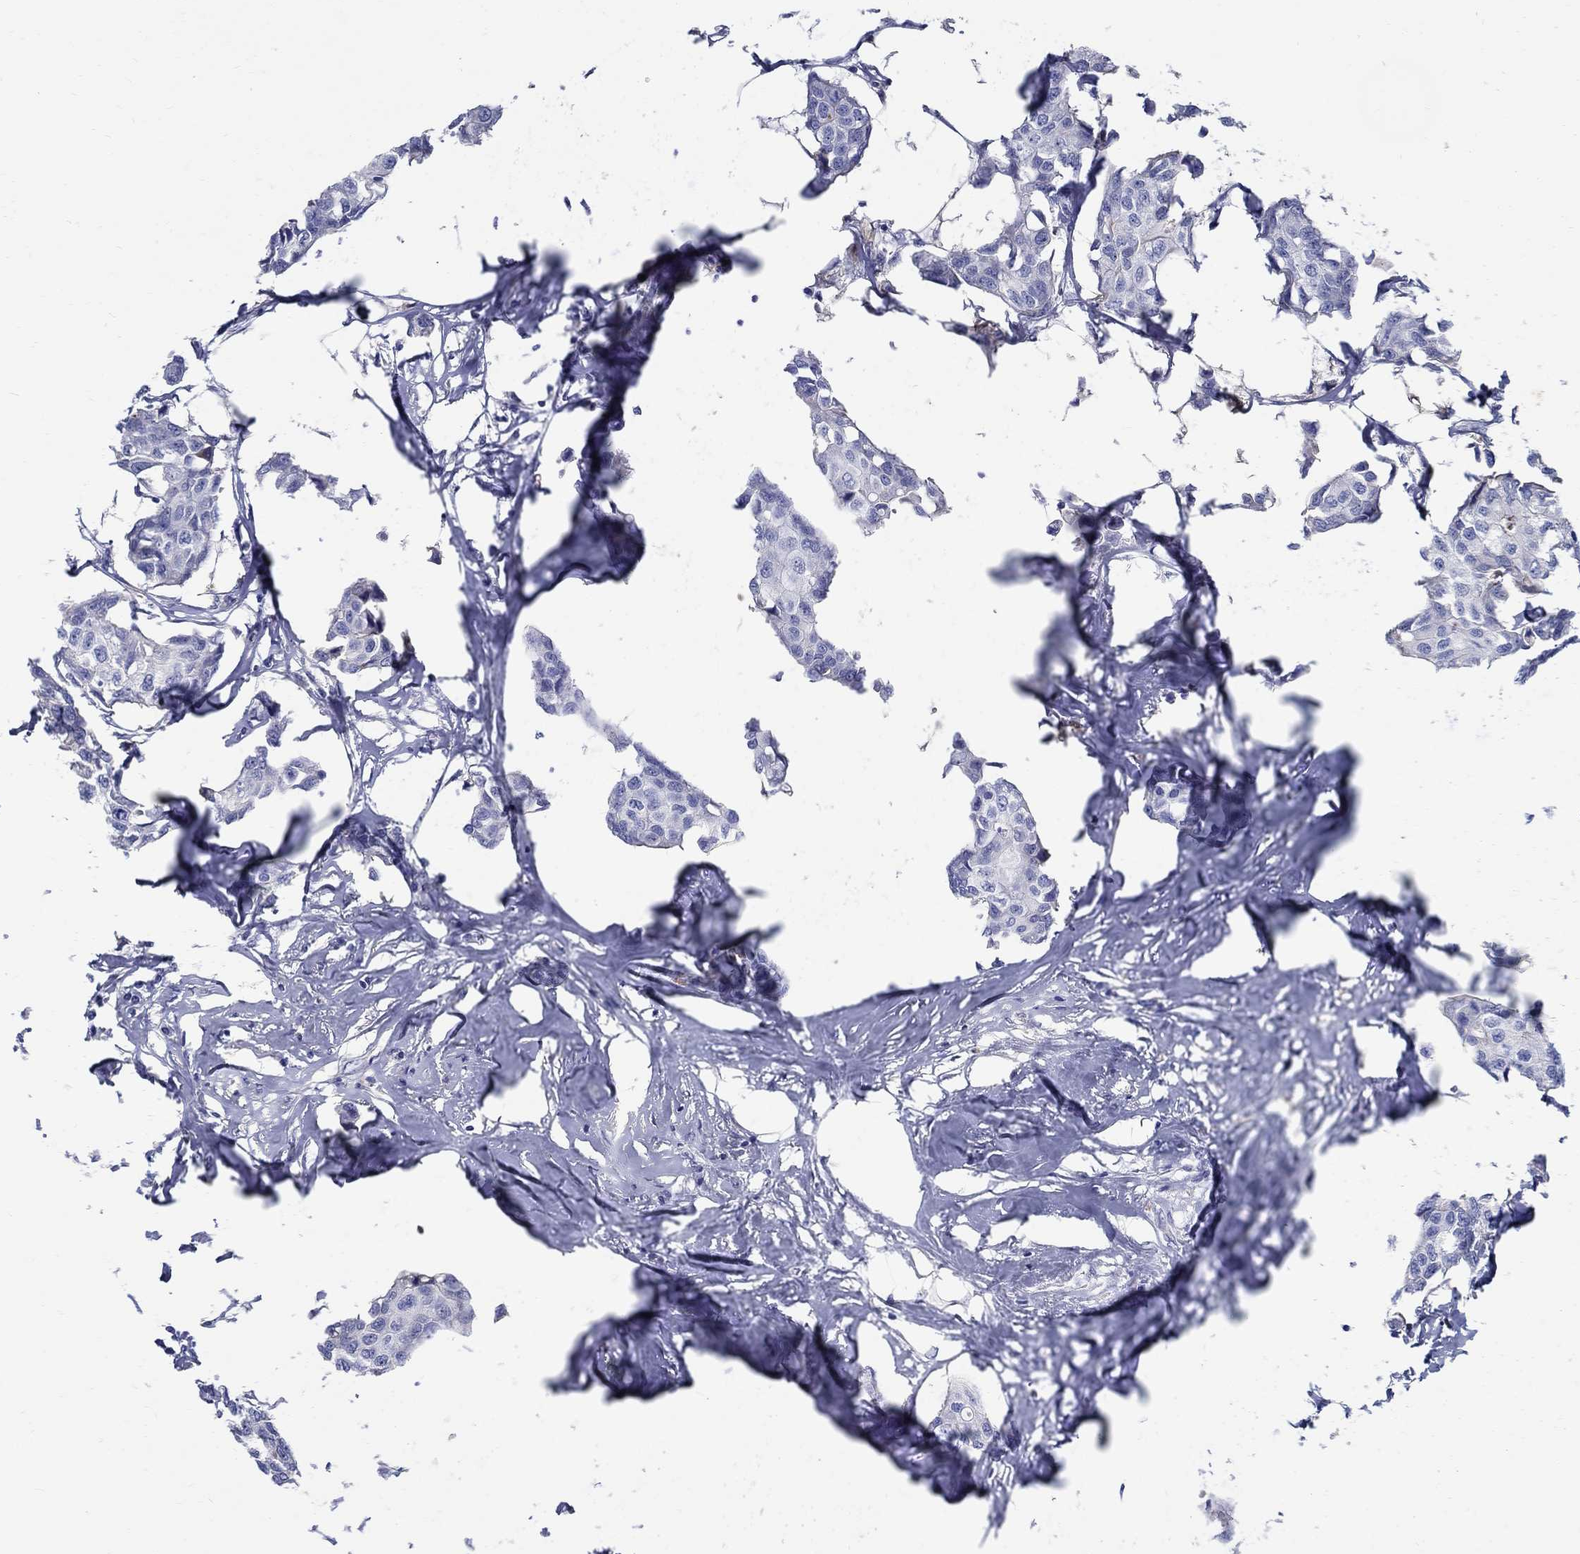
{"staining": {"intensity": "negative", "quantity": "none", "location": "none"}, "tissue": "breast cancer", "cell_type": "Tumor cells", "image_type": "cancer", "snomed": [{"axis": "morphology", "description": "Duct carcinoma"}, {"axis": "topography", "description": "Breast"}], "caption": "IHC of human invasive ductal carcinoma (breast) shows no expression in tumor cells.", "gene": "SOX2", "patient": {"sex": "female", "age": 80}}